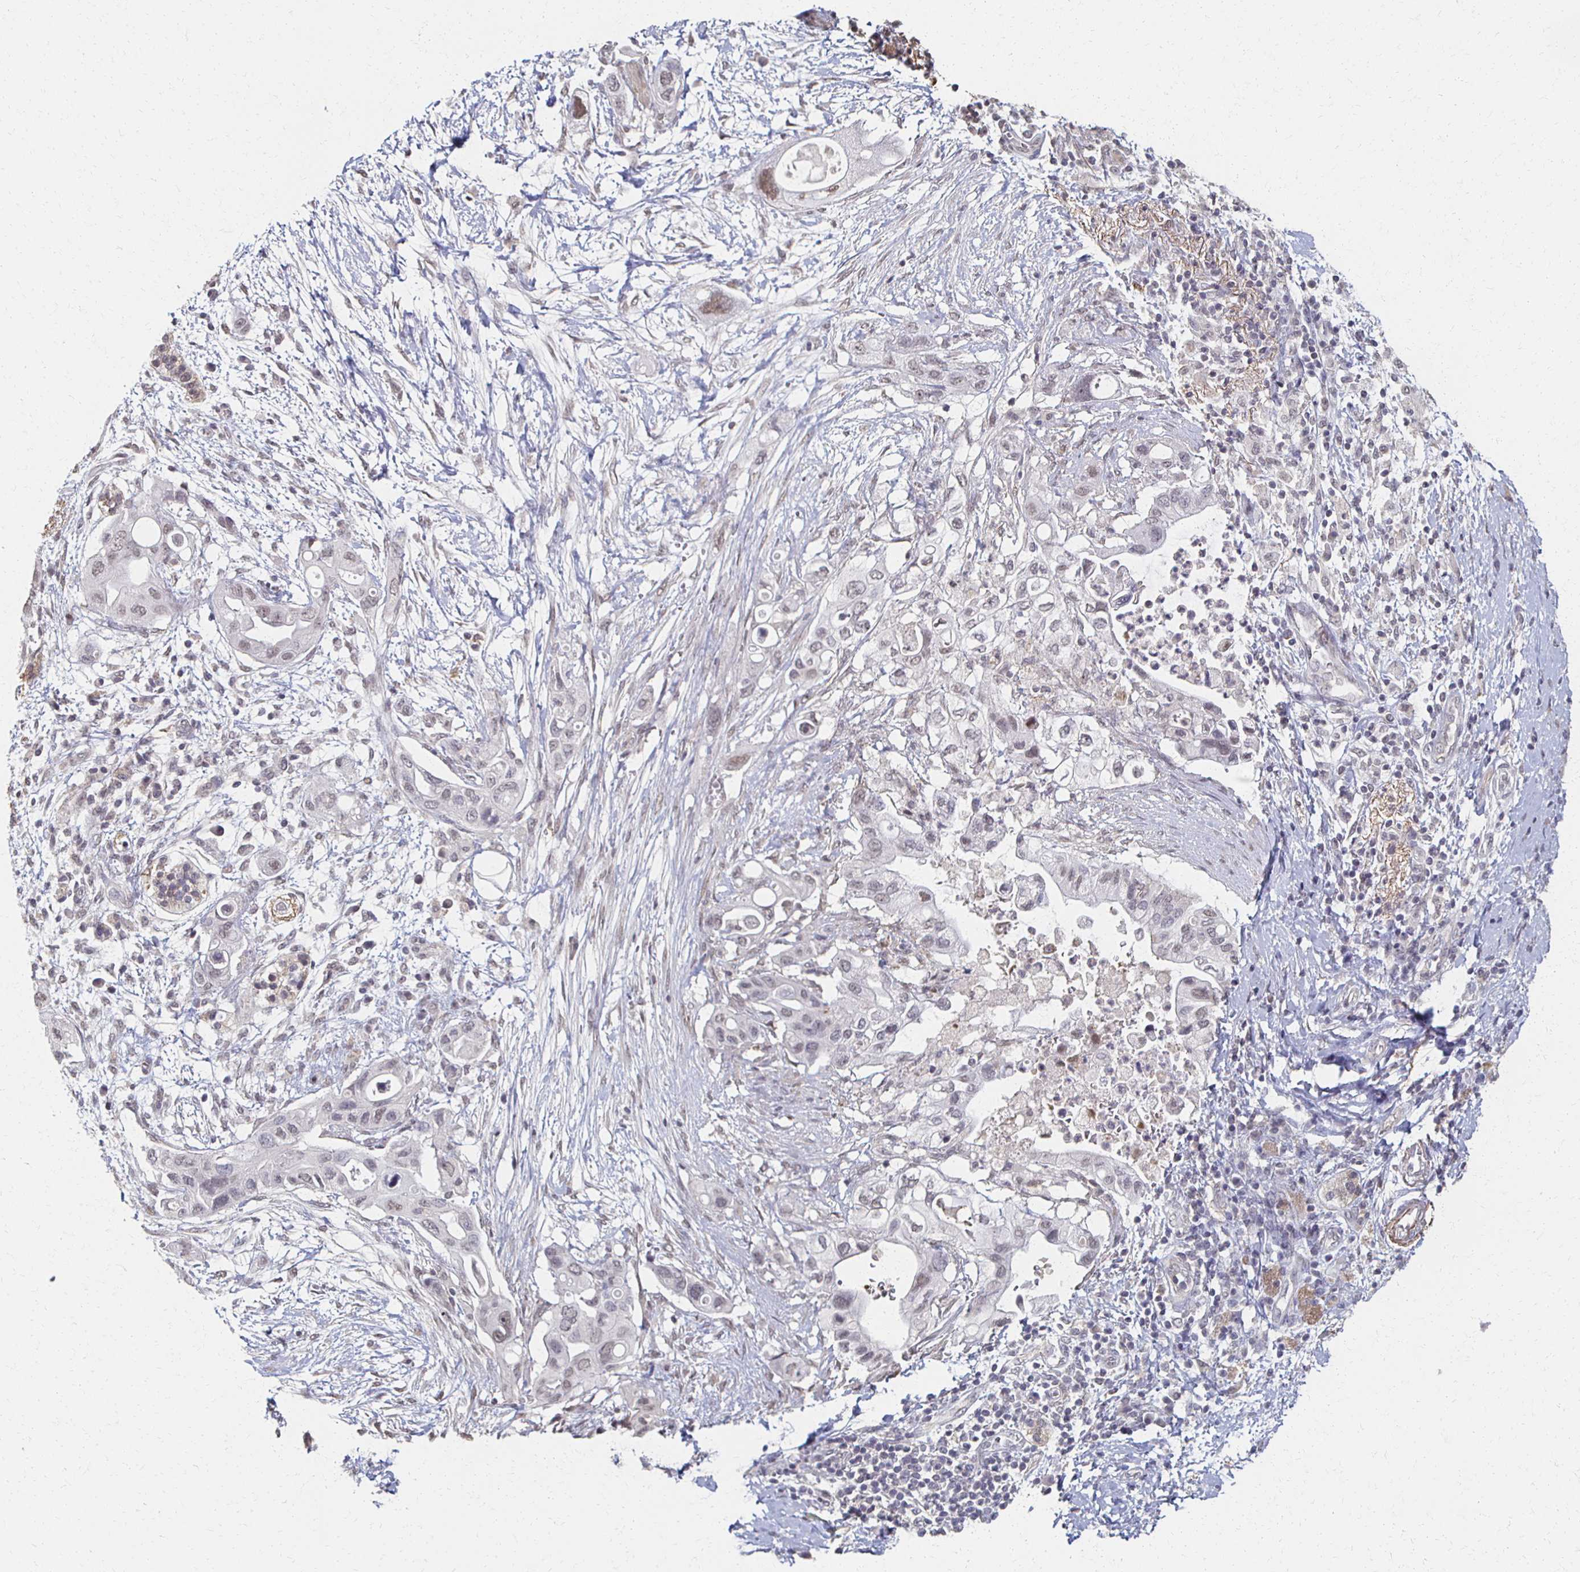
{"staining": {"intensity": "weak", "quantity": "25%-75%", "location": "nuclear"}, "tissue": "pancreatic cancer", "cell_type": "Tumor cells", "image_type": "cancer", "snomed": [{"axis": "morphology", "description": "Adenocarcinoma, NOS"}, {"axis": "topography", "description": "Pancreas"}], "caption": "Immunohistochemical staining of pancreatic cancer (adenocarcinoma) displays low levels of weak nuclear protein positivity in about 25%-75% of tumor cells. Using DAB (3,3'-diaminobenzidine) (brown) and hematoxylin (blue) stains, captured at high magnification using brightfield microscopy.", "gene": "DAB1", "patient": {"sex": "female", "age": 72}}